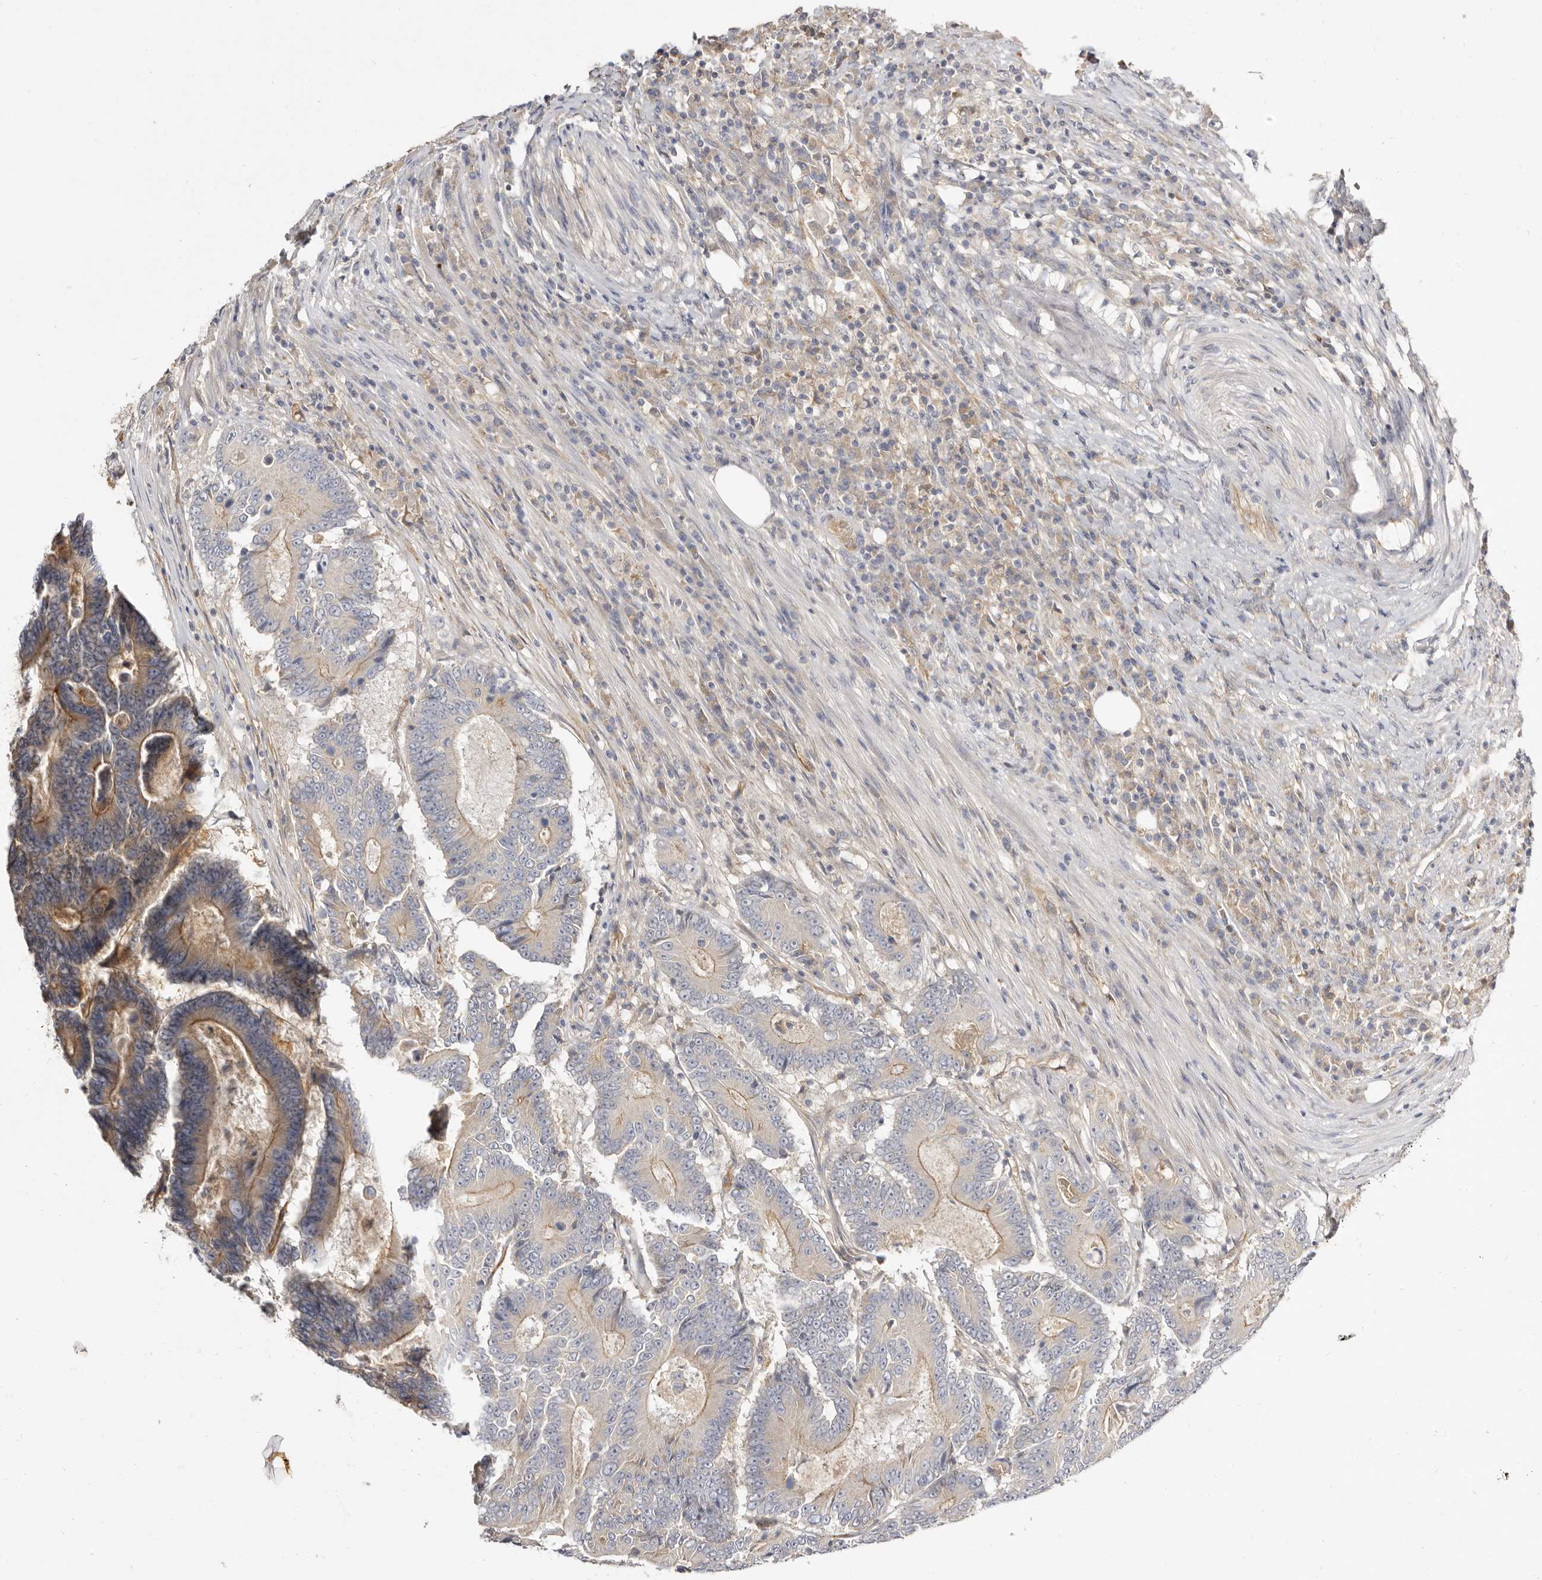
{"staining": {"intensity": "weak", "quantity": "<25%", "location": "cytoplasmic/membranous"}, "tissue": "colorectal cancer", "cell_type": "Tumor cells", "image_type": "cancer", "snomed": [{"axis": "morphology", "description": "Adenocarcinoma, NOS"}, {"axis": "topography", "description": "Colon"}], "caption": "Immunohistochemical staining of colorectal adenocarcinoma exhibits no significant positivity in tumor cells.", "gene": "ADAMTS9", "patient": {"sex": "male", "age": 83}}